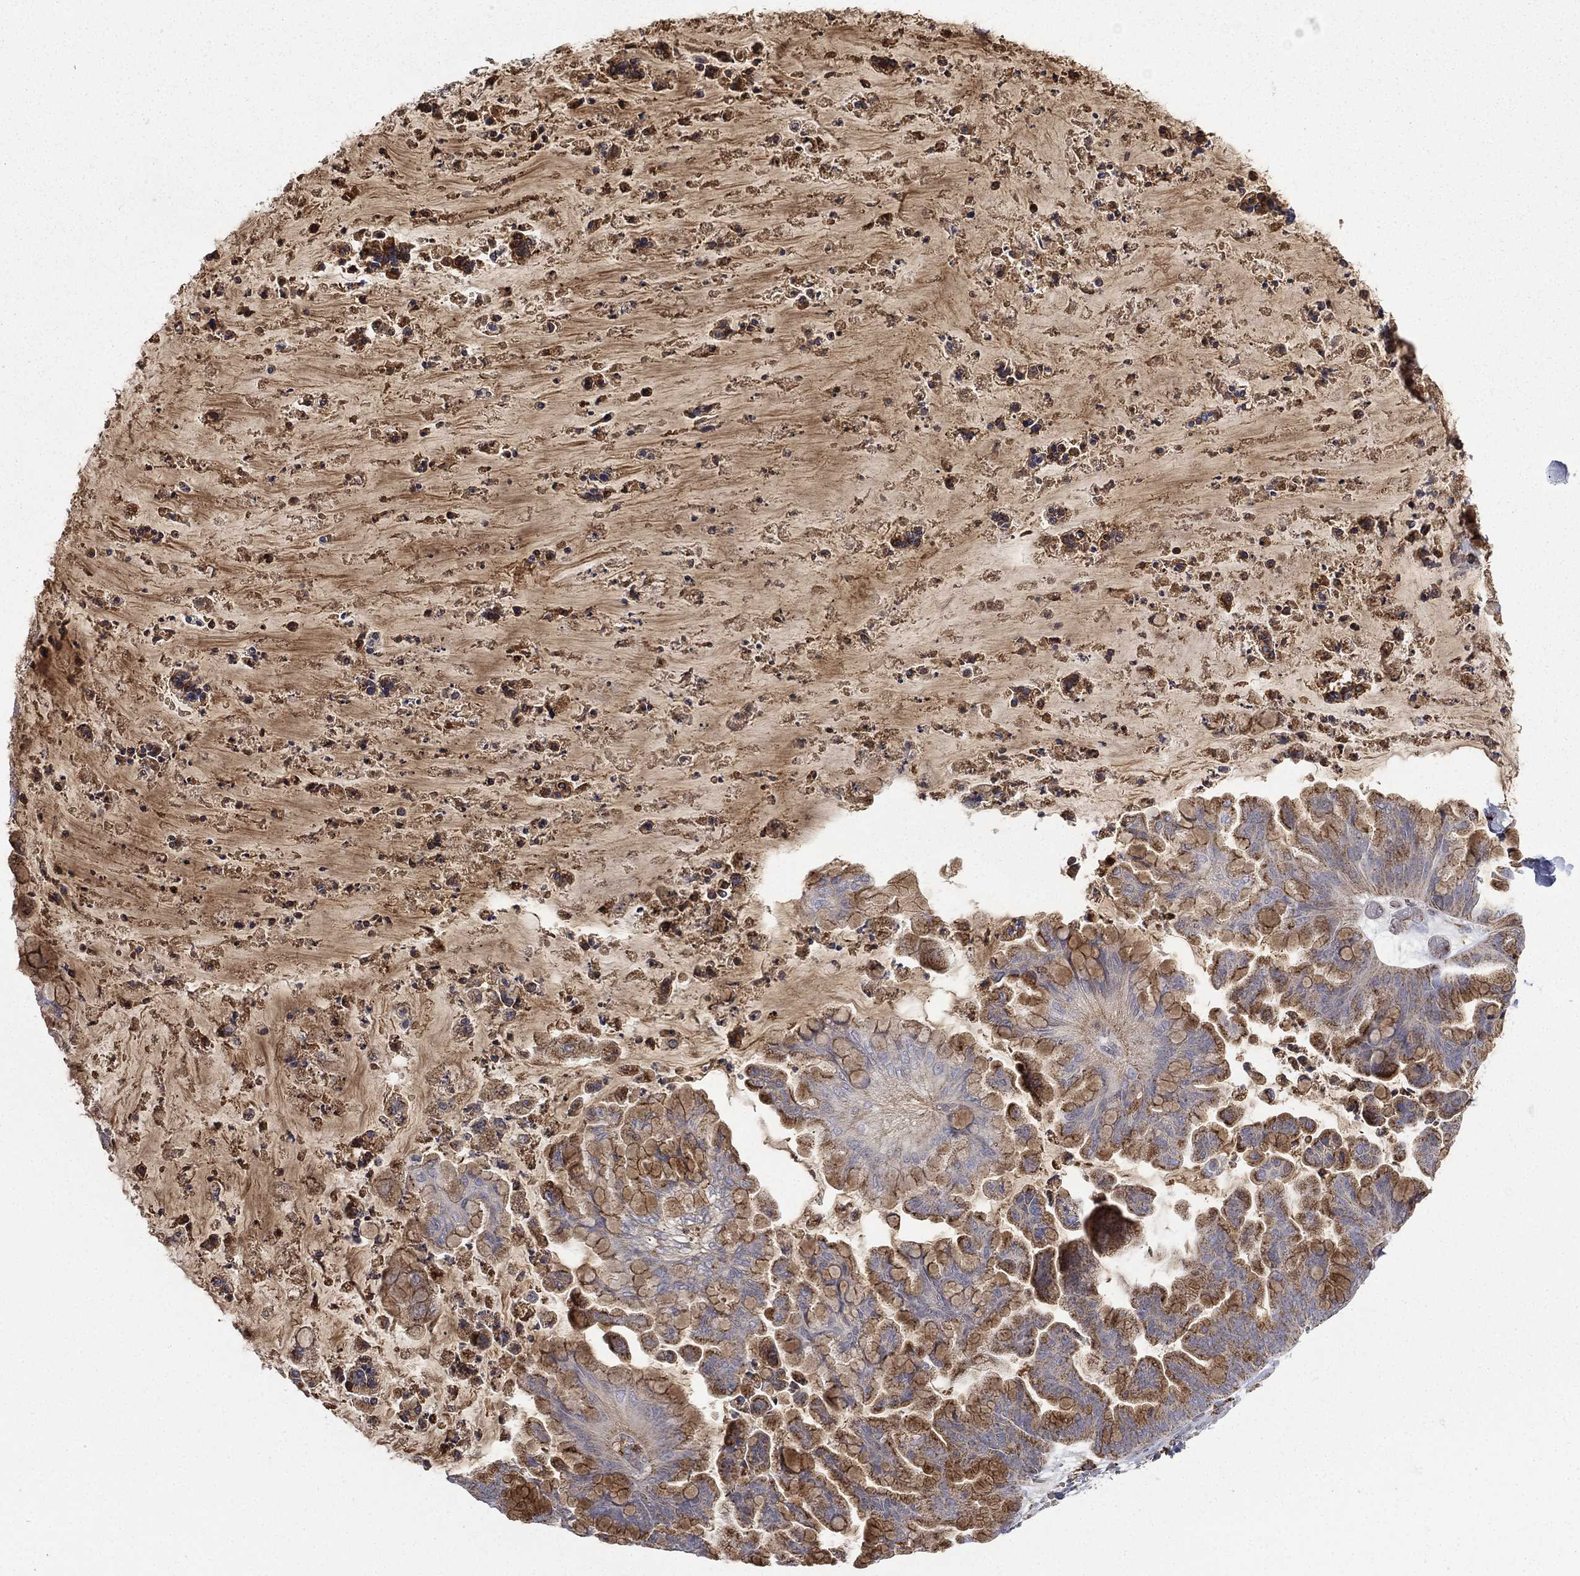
{"staining": {"intensity": "strong", "quantity": ">75%", "location": "cytoplasmic/membranous"}, "tissue": "ovarian cancer", "cell_type": "Tumor cells", "image_type": "cancer", "snomed": [{"axis": "morphology", "description": "Cystadenocarcinoma, mucinous, NOS"}, {"axis": "topography", "description": "Ovary"}], "caption": "This histopathology image shows mucinous cystadenocarcinoma (ovarian) stained with immunohistochemistry (IHC) to label a protein in brown. The cytoplasmic/membranous of tumor cells show strong positivity for the protein. Nuclei are counter-stained blue.", "gene": "RIN3", "patient": {"sex": "female", "age": 67}}